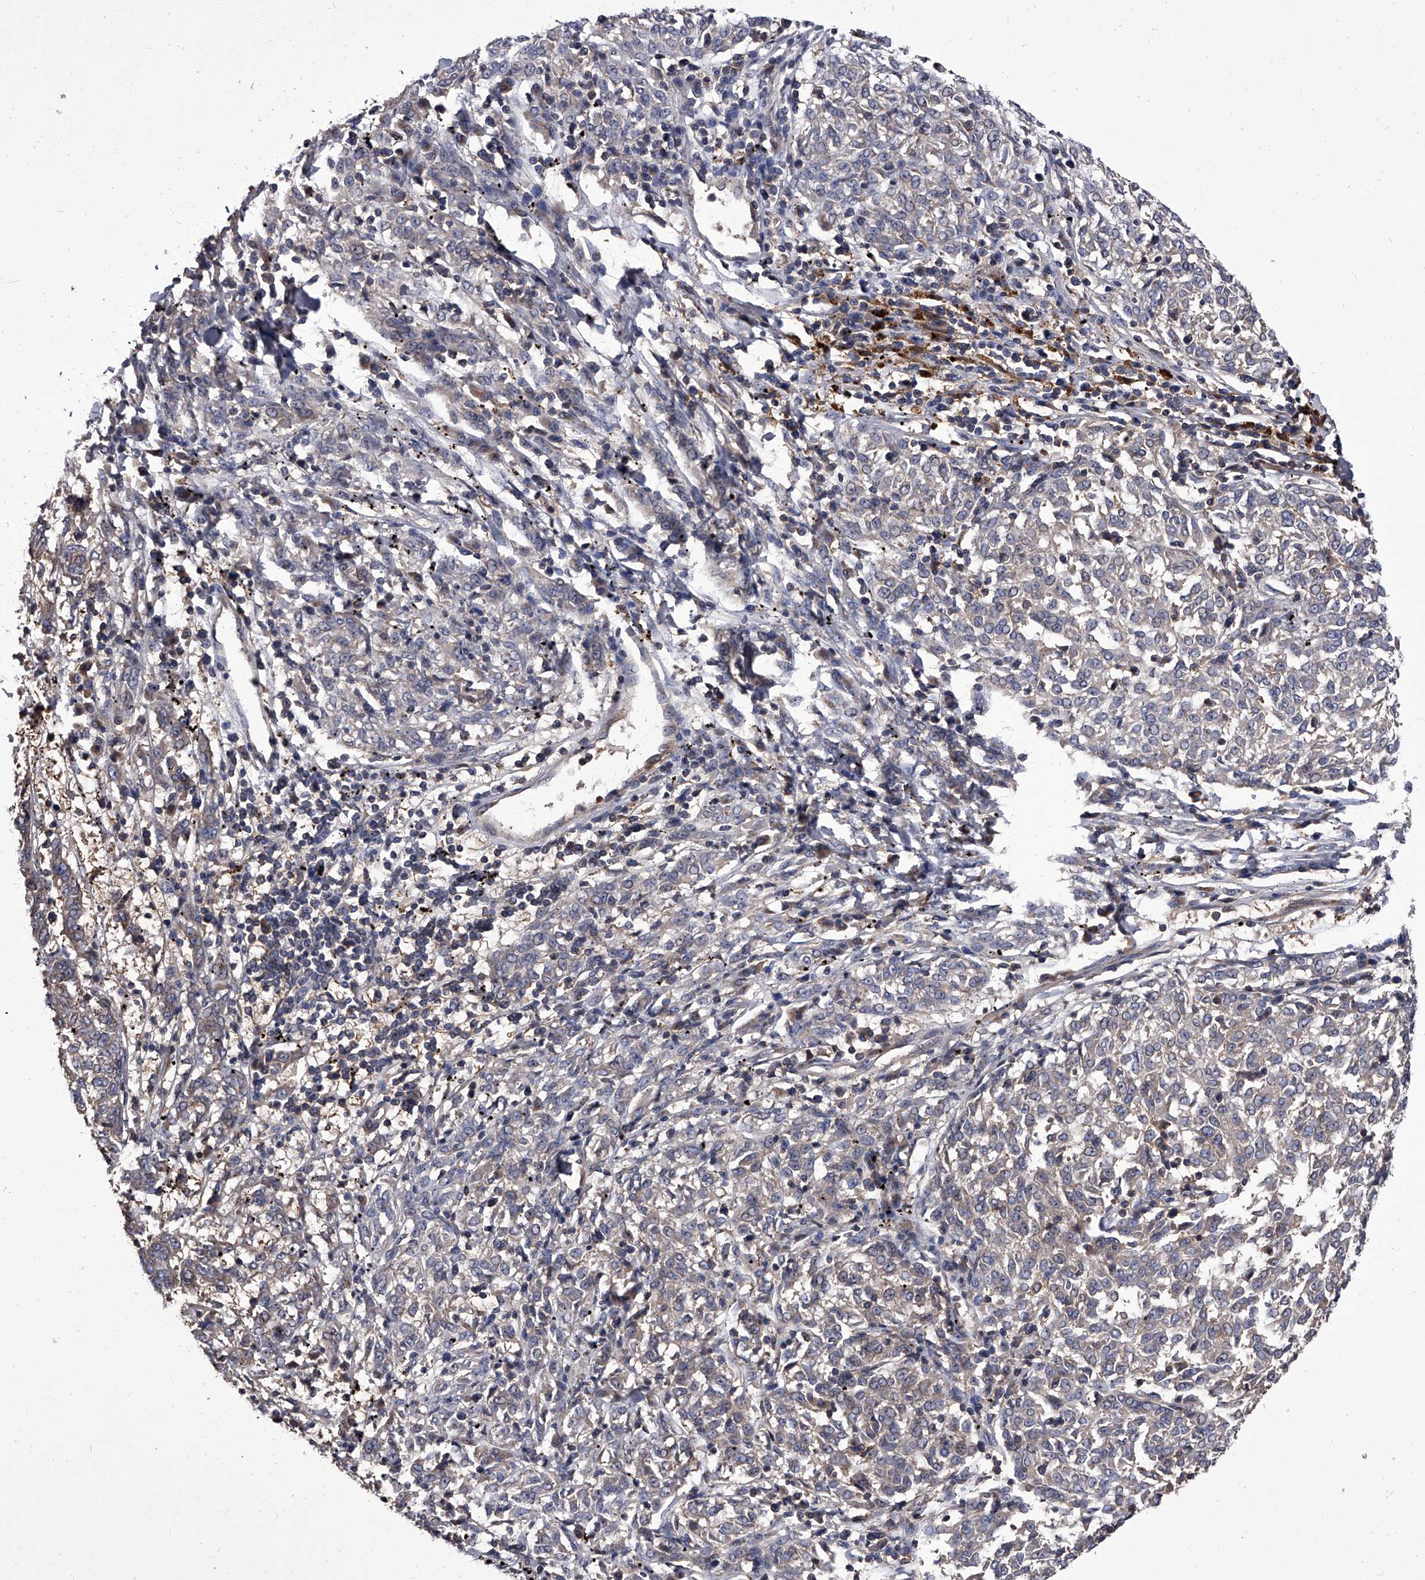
{"staining": {"intensity": "negative", "quantity": "none", "location": "none"}, "tissue": "melanoma", "cell_type": "Tumor cells", "image_type": "cancer", "snomed": [{"axis": "morphology", "description": "Malignant melanoma, NOS"}, {"axis": "topography", "description": "Skin"}], "caption": "The immunohistochemistry (IHC) histopathology image has no significant staining in tumor cells of melanoma tissue.", "gene": "STK36", "patient": {"sex": "female", "age": 72}}